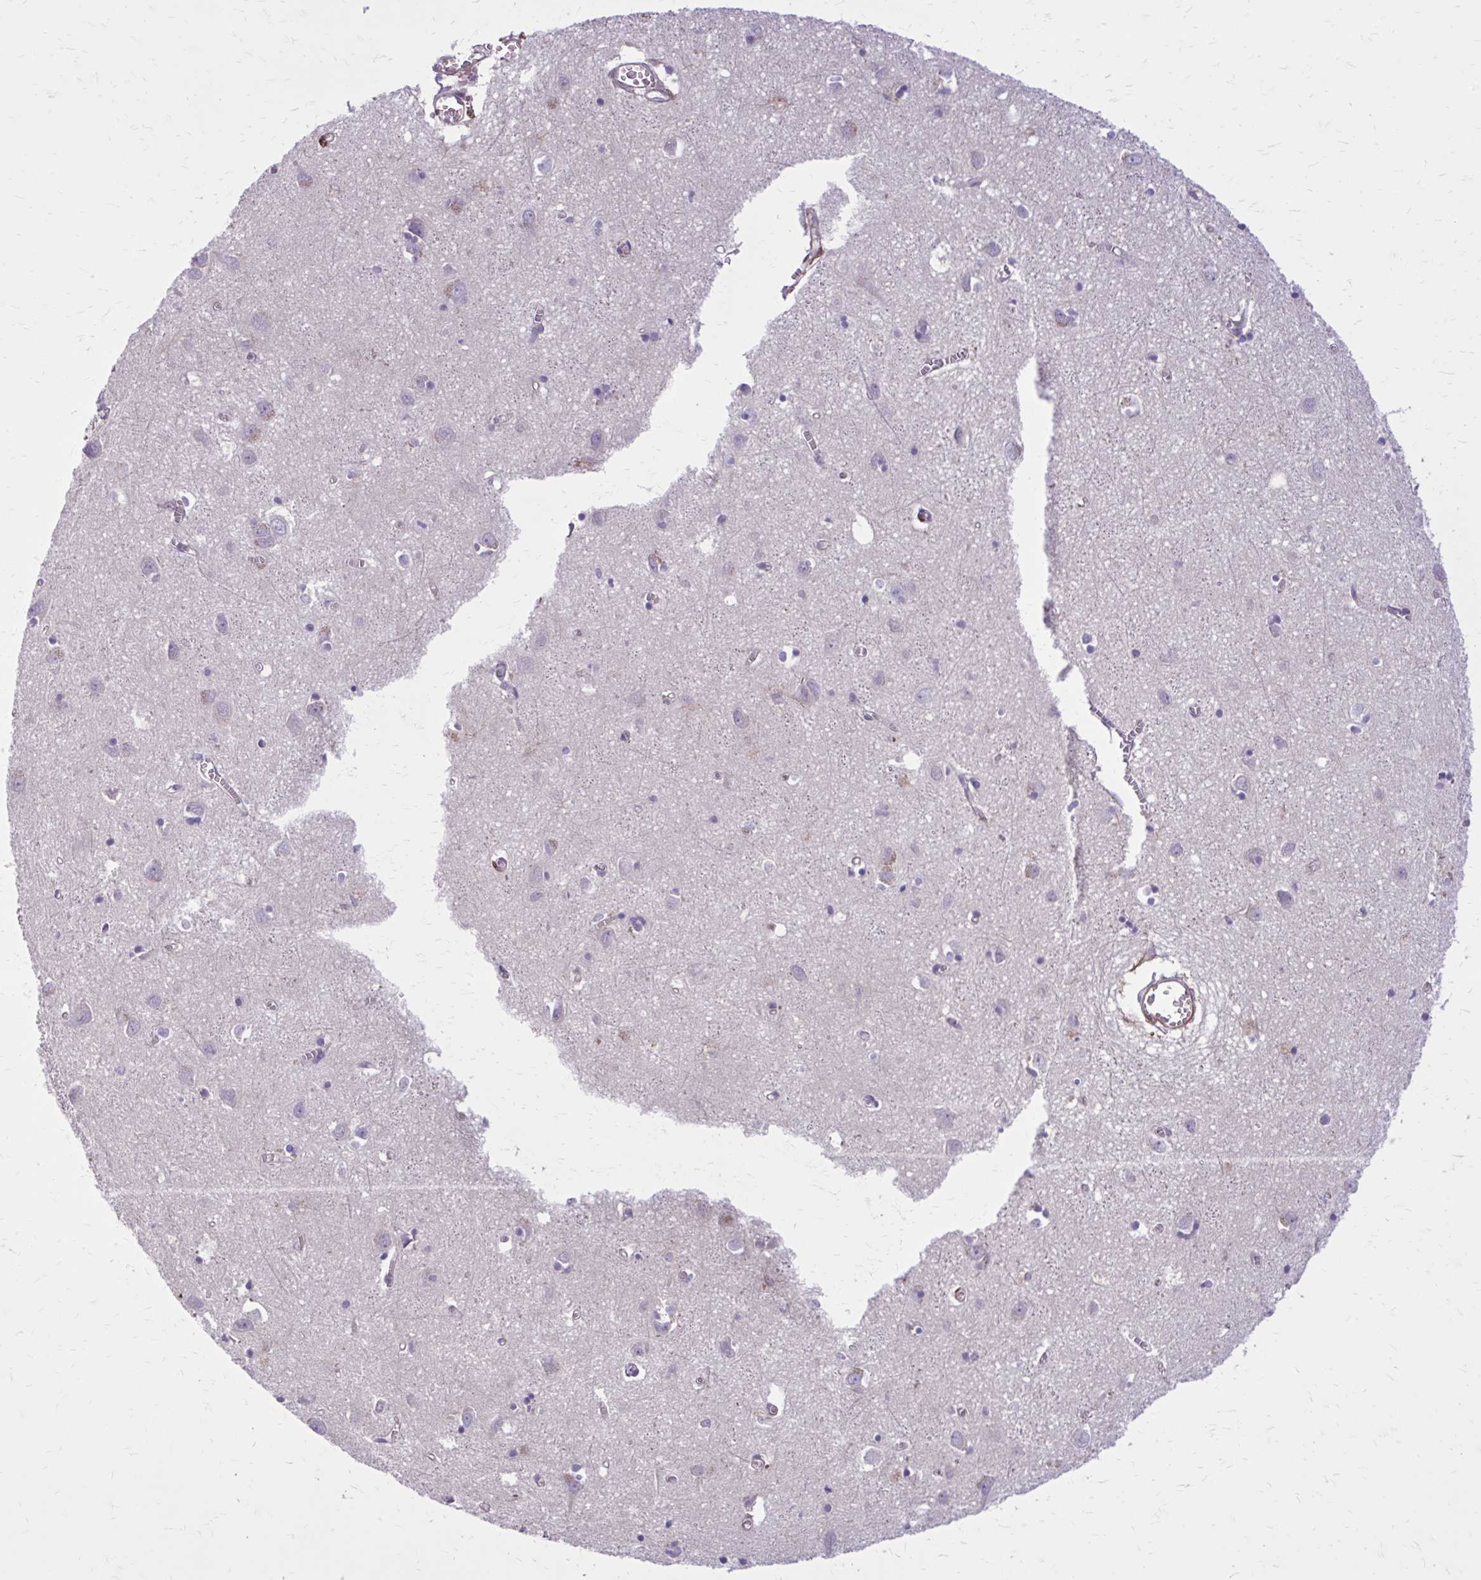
{"staining": {"intensity": "negative", "quantity": "none", "location": "none"}, "tissue": "cerebral cortex", "cell_type": "Endothelial cells", "image_type": "normal", "snomed": [{"axis": "morphology", "description": "Normal tissue, NOS"}, {"axis": "topography", "description": "Cerebral cortex"}], "caption": "This is a photomicrograph of immunohistochemistry (IHC) staining of benign cerebral cortex, which shows no expression in endothelial cells. (DAB IHC with hematoxylin counter stain).", "gene": "FAP", "patient": {"sex": "male", "age": 70}}